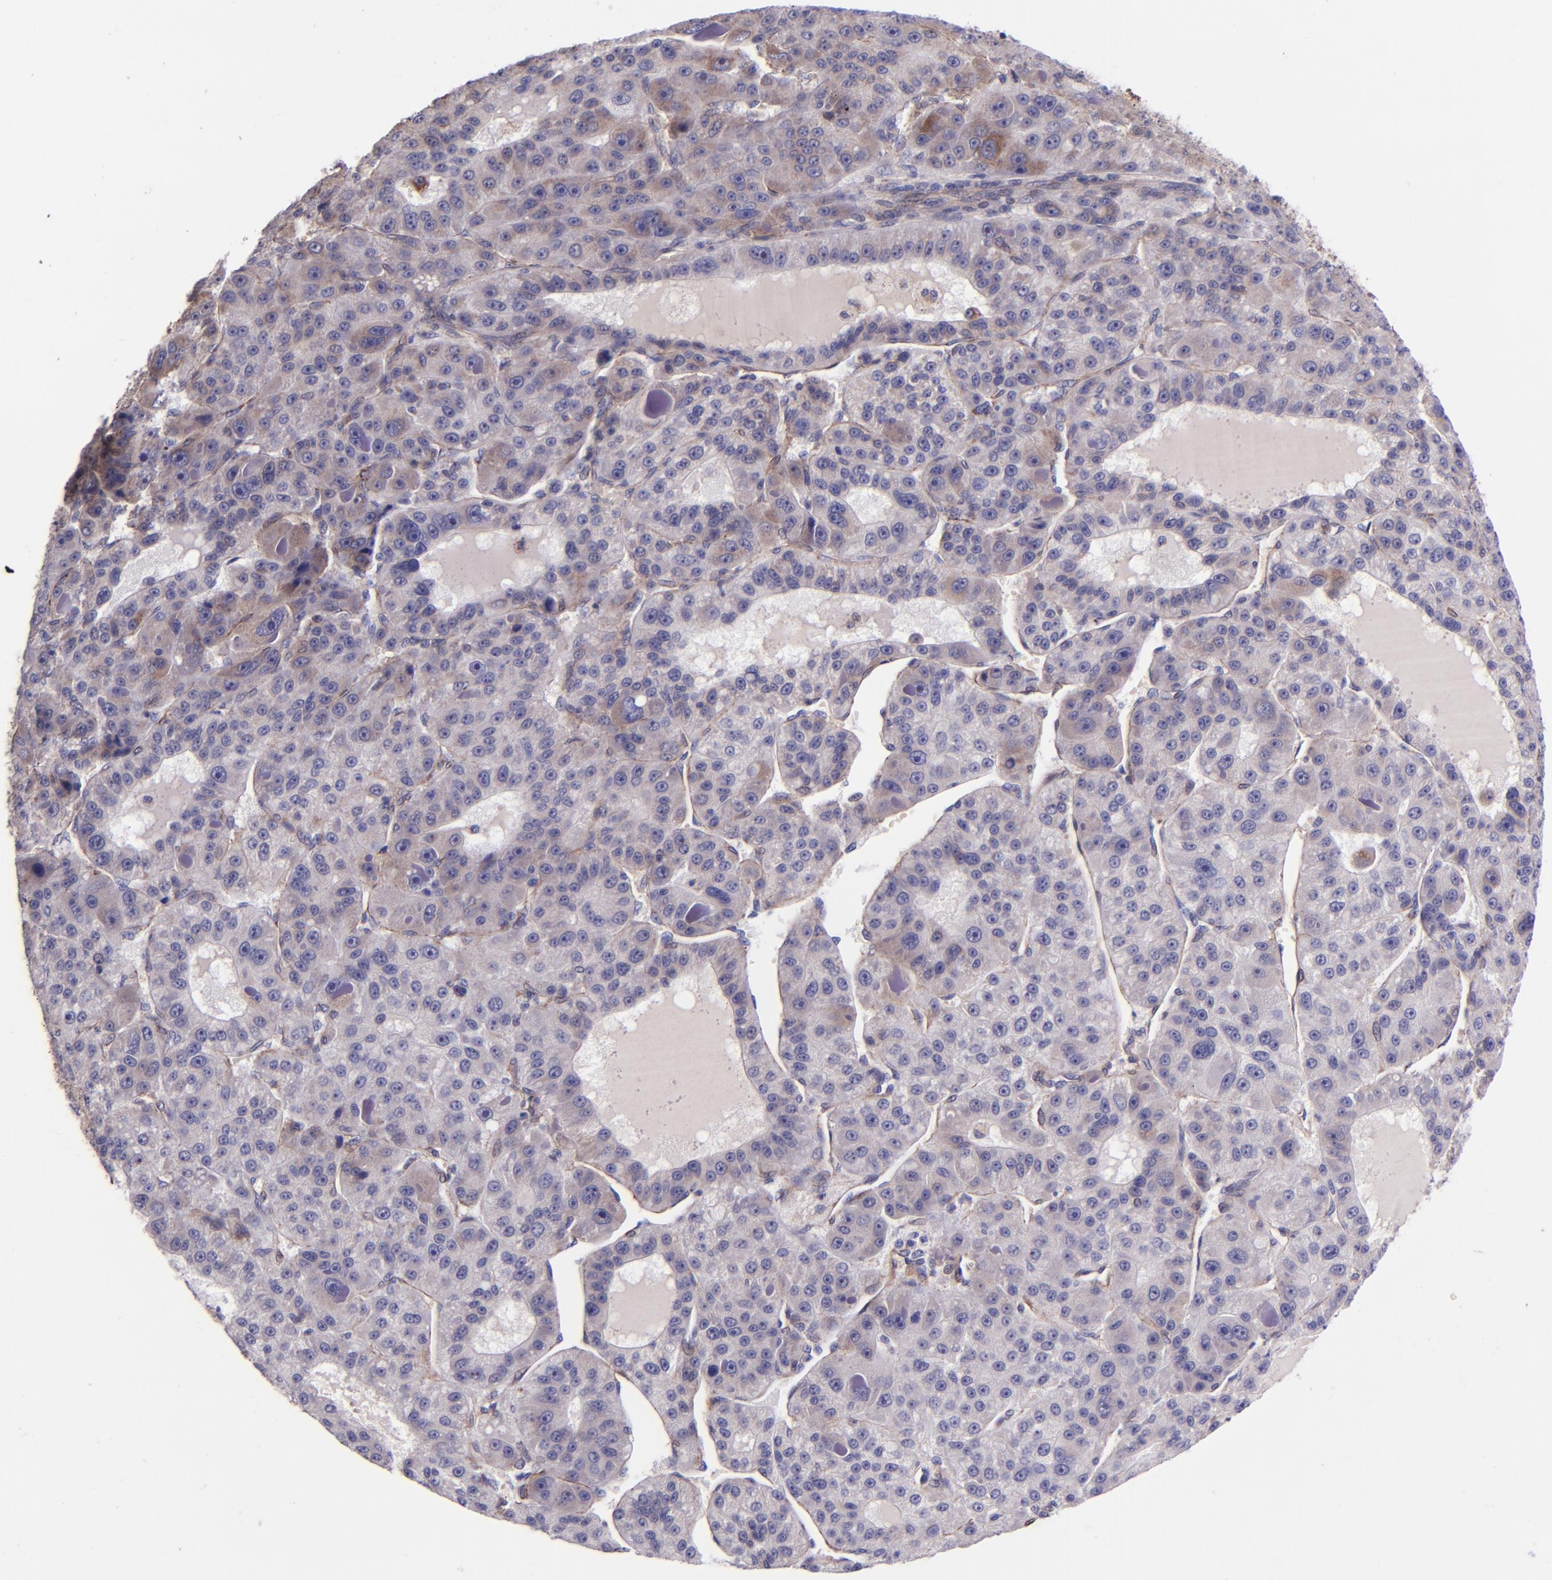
{"staining": {"intensity": "moderate", "quantity": "25%-75%", "location": "cytoplasmic/membranous"}, "tissue": "liver cancer", "cell_type": "Tumor cells", "image_type": "cancer", "snomed": [{"axis": "morphology", "description": "Carcinoma, Hepatocellular, NOS"}, {"axis": "topography", "description": "Liver"}], "caption": "A medium amount of moderate cytoplasmic/membranous positivity is seen in approximately 25%-75% of tumor cells in liver cancer (hepatocellular carcinoma) tissue.", "gene": "IDH3G", "patient": {"sex": "male", "age": 76}}